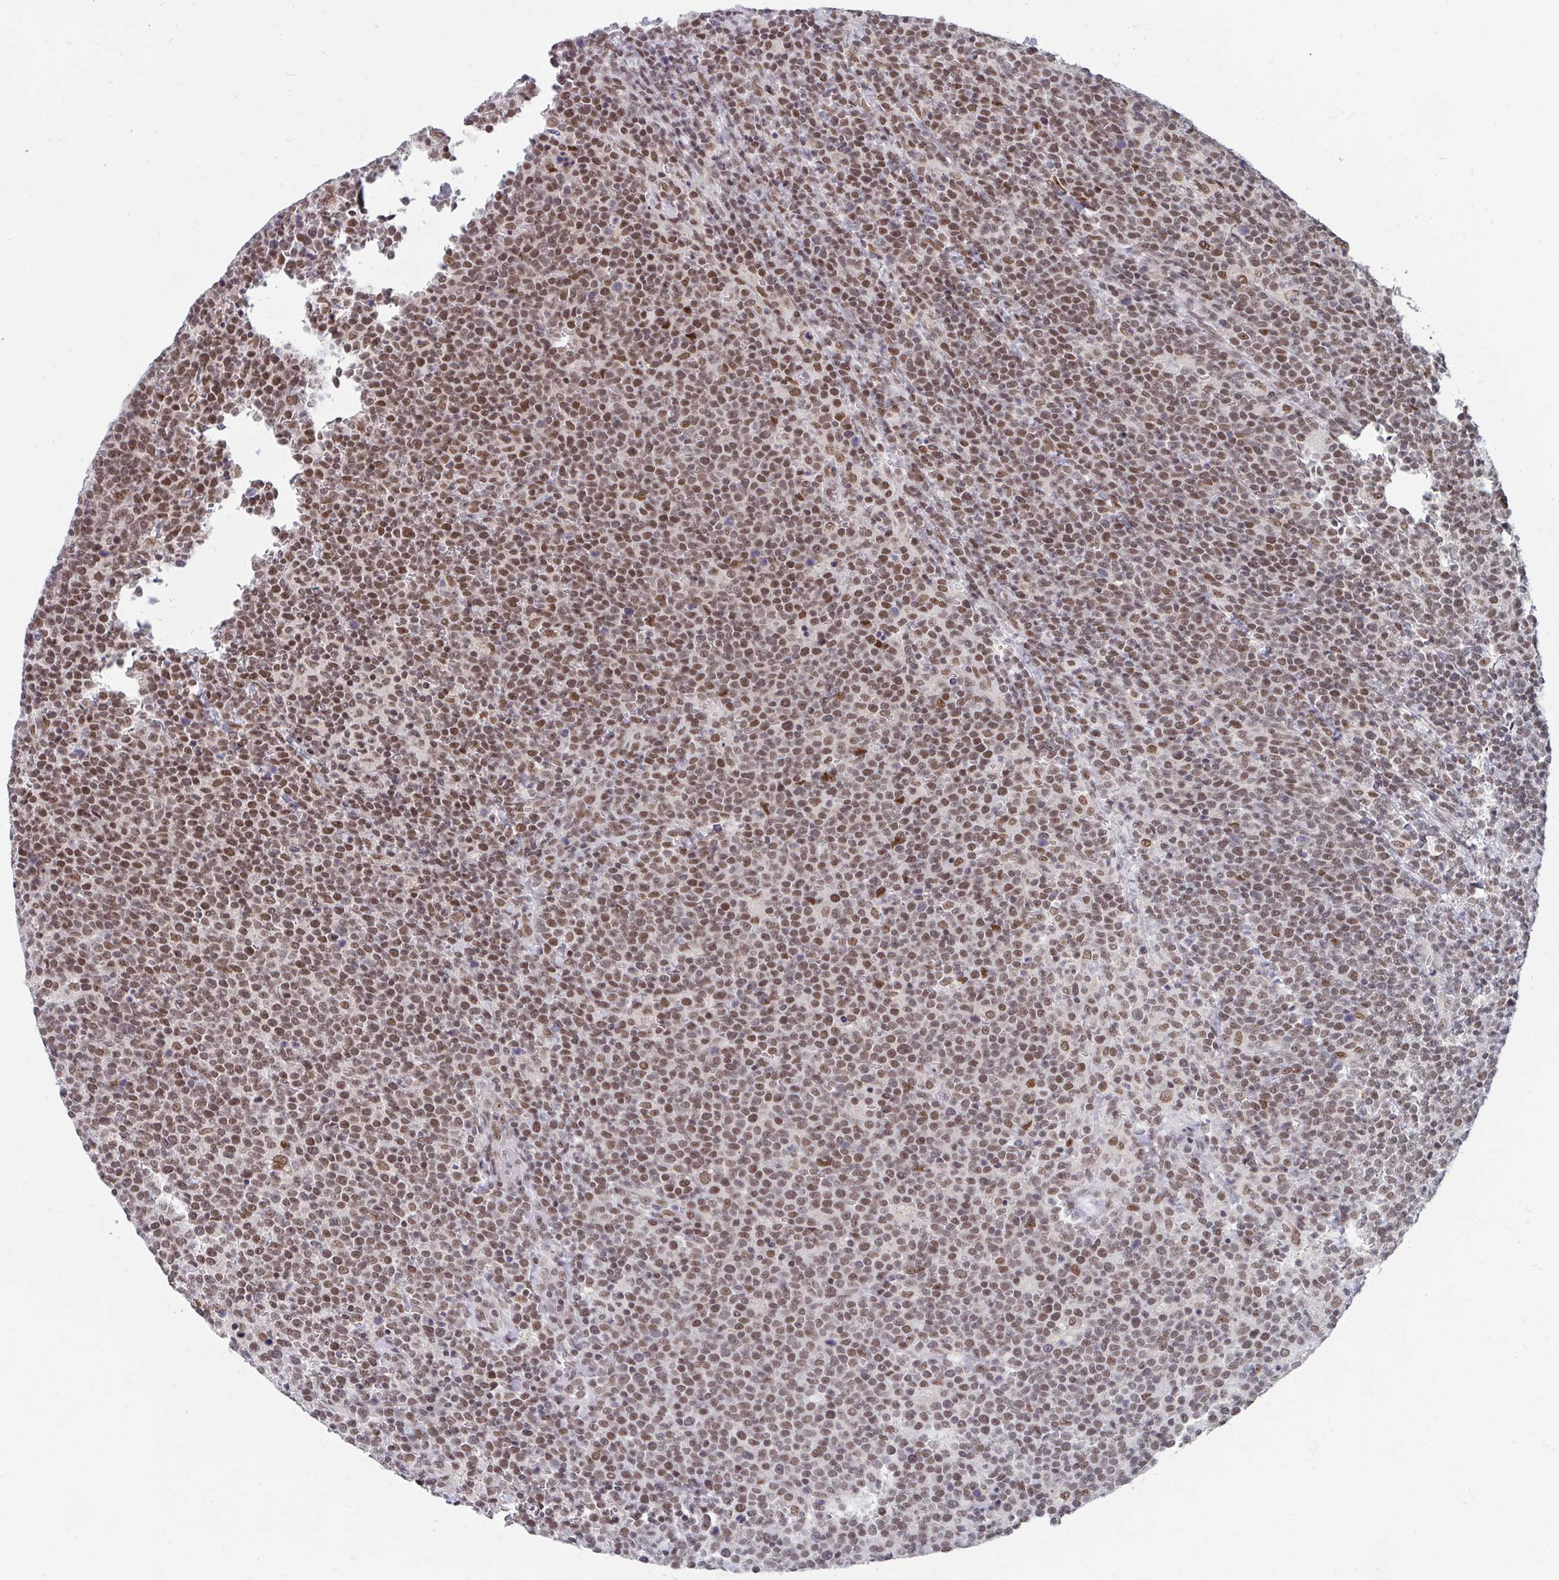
{"staining": {"intensity": "moderate", "quantity": ">75%", "location": "nuclear"}, "tissue": "lymphoma", "cell_type": "Tumor cells", "image_type": "cancer", "snomed": [{"axis": "morphology", "description": "Malignant lymphoma, non-Hodgkin's type, High grade"}, {"axis": "topography", "description": "Lymph node"}], "caption": "A brown stain labels moderate nuclear positivity of a protein in human malignant lymphoma, non-Hodgkin's type (high-grade) tumor cells.", "gene": "PHF10", "patient": {"sex": "male", "age": 61}}